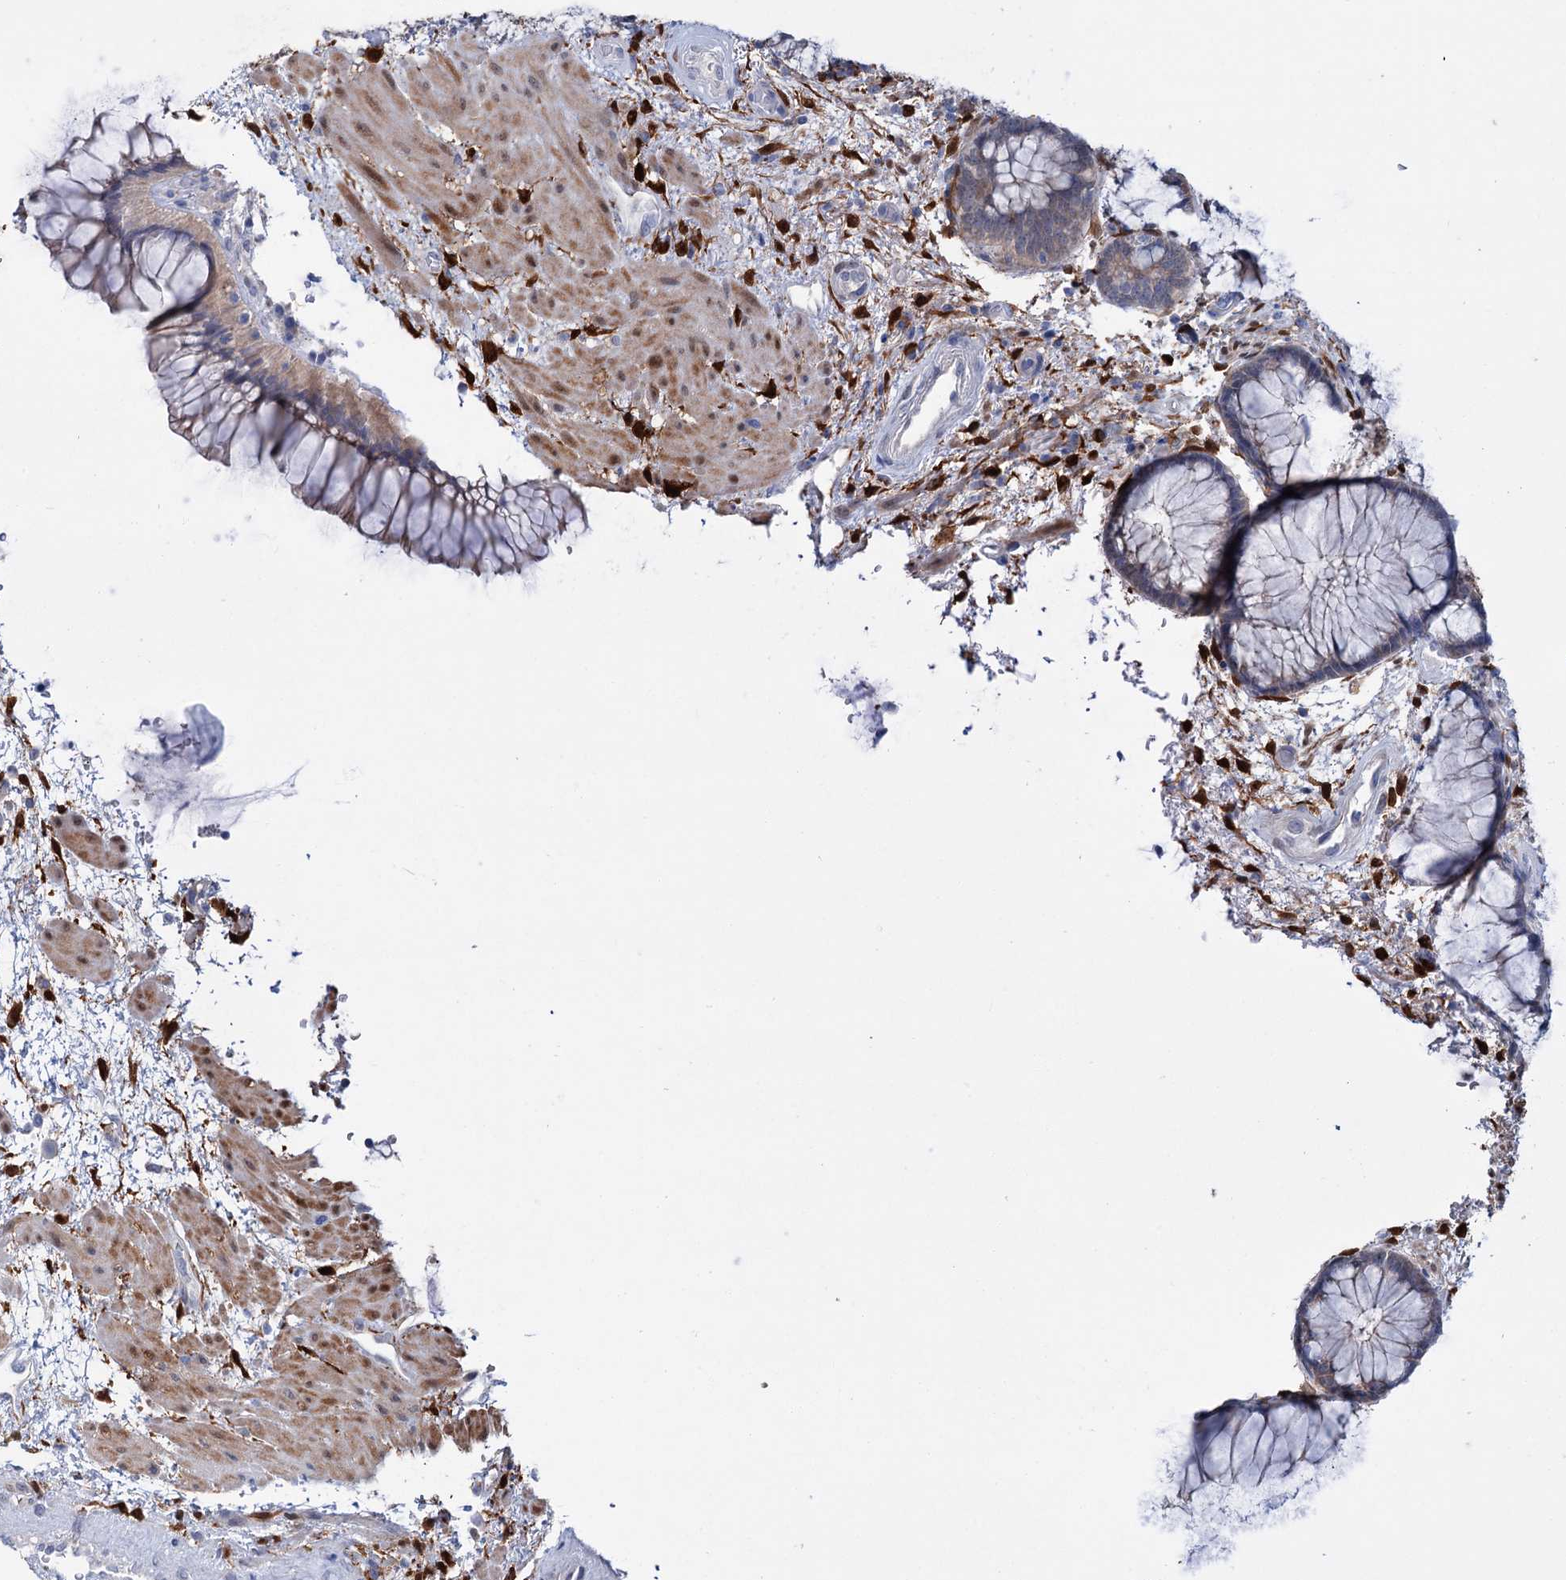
{"staining": {"intensity": "moderate", "quantity": "<25%", "location": "cytoplasmic/membranous"}, "tissue": "rectum", "cell_type": "Glandular cells", "image_type": "normal", "snomed": [{"axis": "morphology", "description": "Normal tissue, NOS"}, {"axis": "topography", "description": "Rectum"}], "caption": "Moderate cytoplasmic/membranous protein positivity is appreciated in approximately <25% of glandular cells in rectum.", "gene": "LYZL4", "patient": {"sex": "male", "age": 51}}